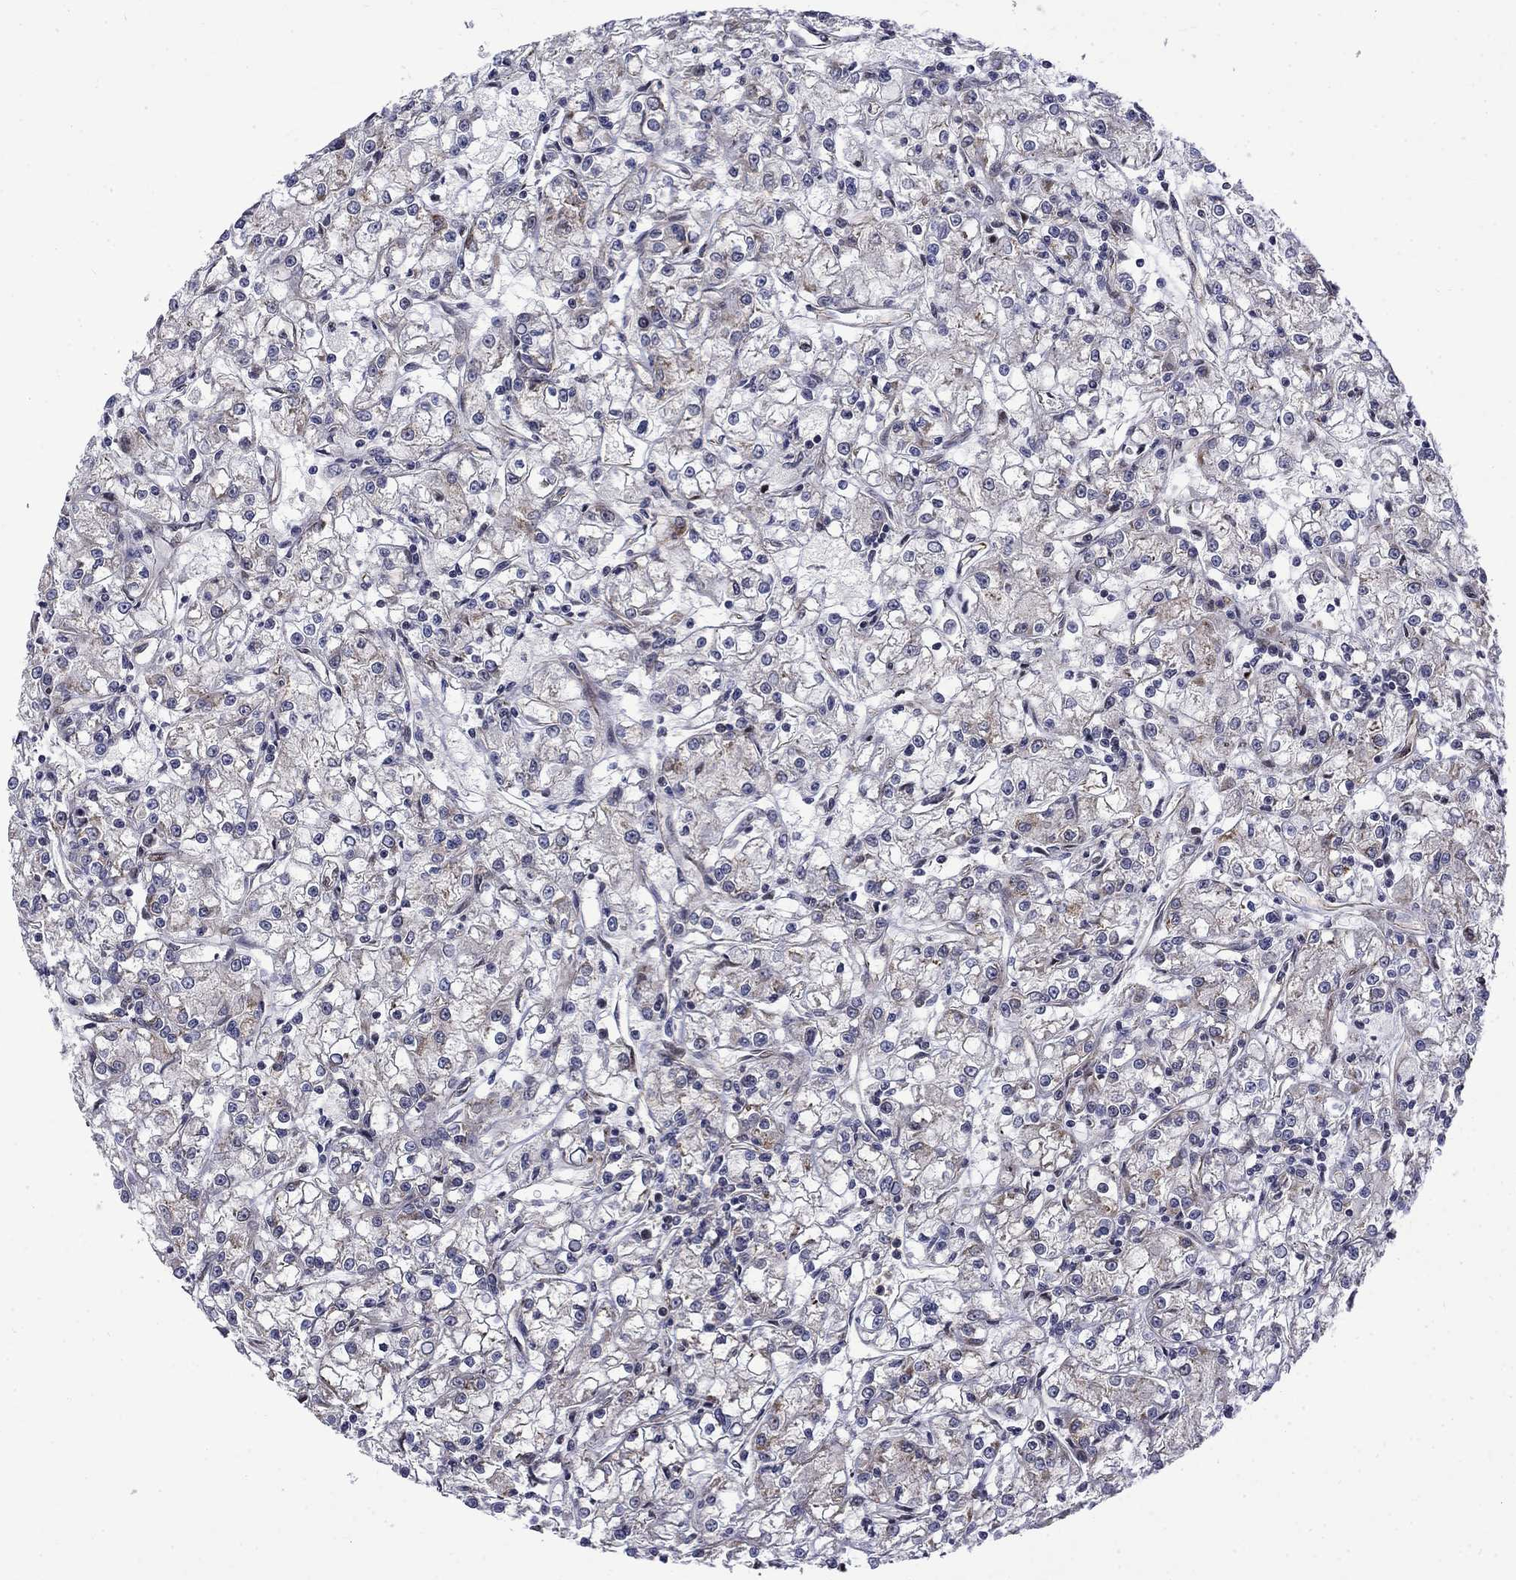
{"staining": {"intensity": "negative", "quantity": "none", "location": "none"}, "tissue": "renal cancer", "cell_type": "Tumor cells", "image_type": "cancer", "snomed": [{"axis": "morphology", "description": "Adenocarcinoma, NOS"}, {"axis": "topography", "description": "Kidney"}], "caption": "Renal adenocarcinoma was stained to show a protein in brown. There is no significant expression in tumor cells.", "gene": "KPNA3", "patient": {"sex": "female", "age": 59}}